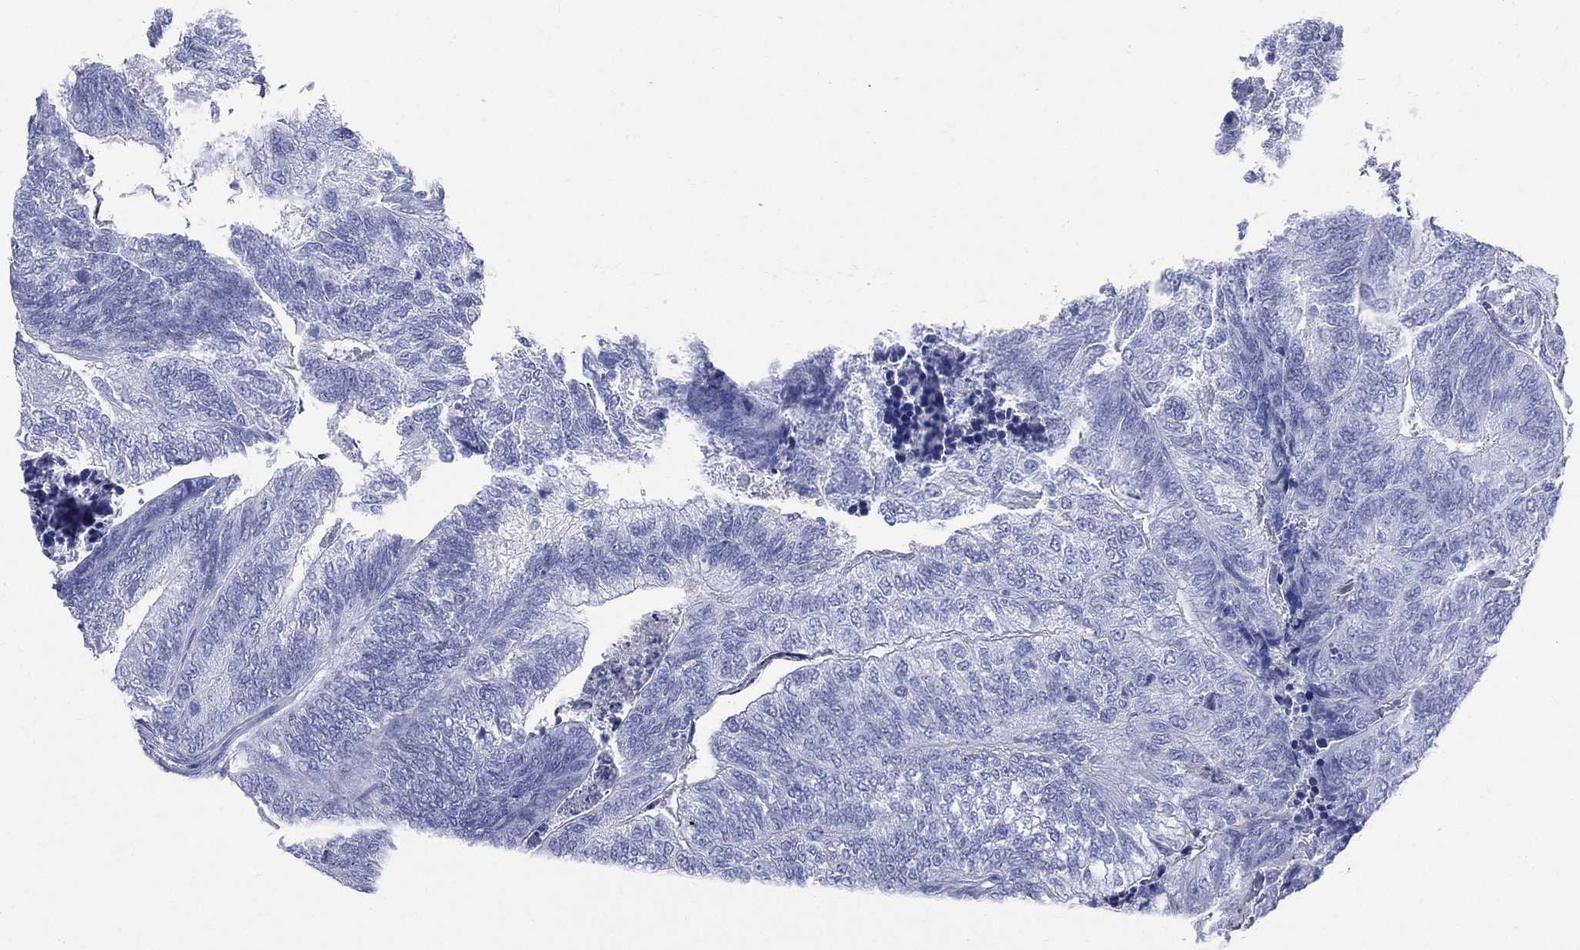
{"staining": {"intensity": "negative", "quantity": "none", "location": "none"}, "tissue": "colorectal cancer", "cell_type": "Tumor cells", "image_type": "cancer", "snomed": [{"axis": "morphology", "description": "Adenocarcinoma, NOS"}, {"axis": "topography", "description": "Colon"}], "caption": "Human colorectal adenocarcinoma stained for a protein using immunohistochemistry (IHC) reveals no staining in tumor cells.", "gene": "SYP", "patient": {"sex": "female", "age": 67}}